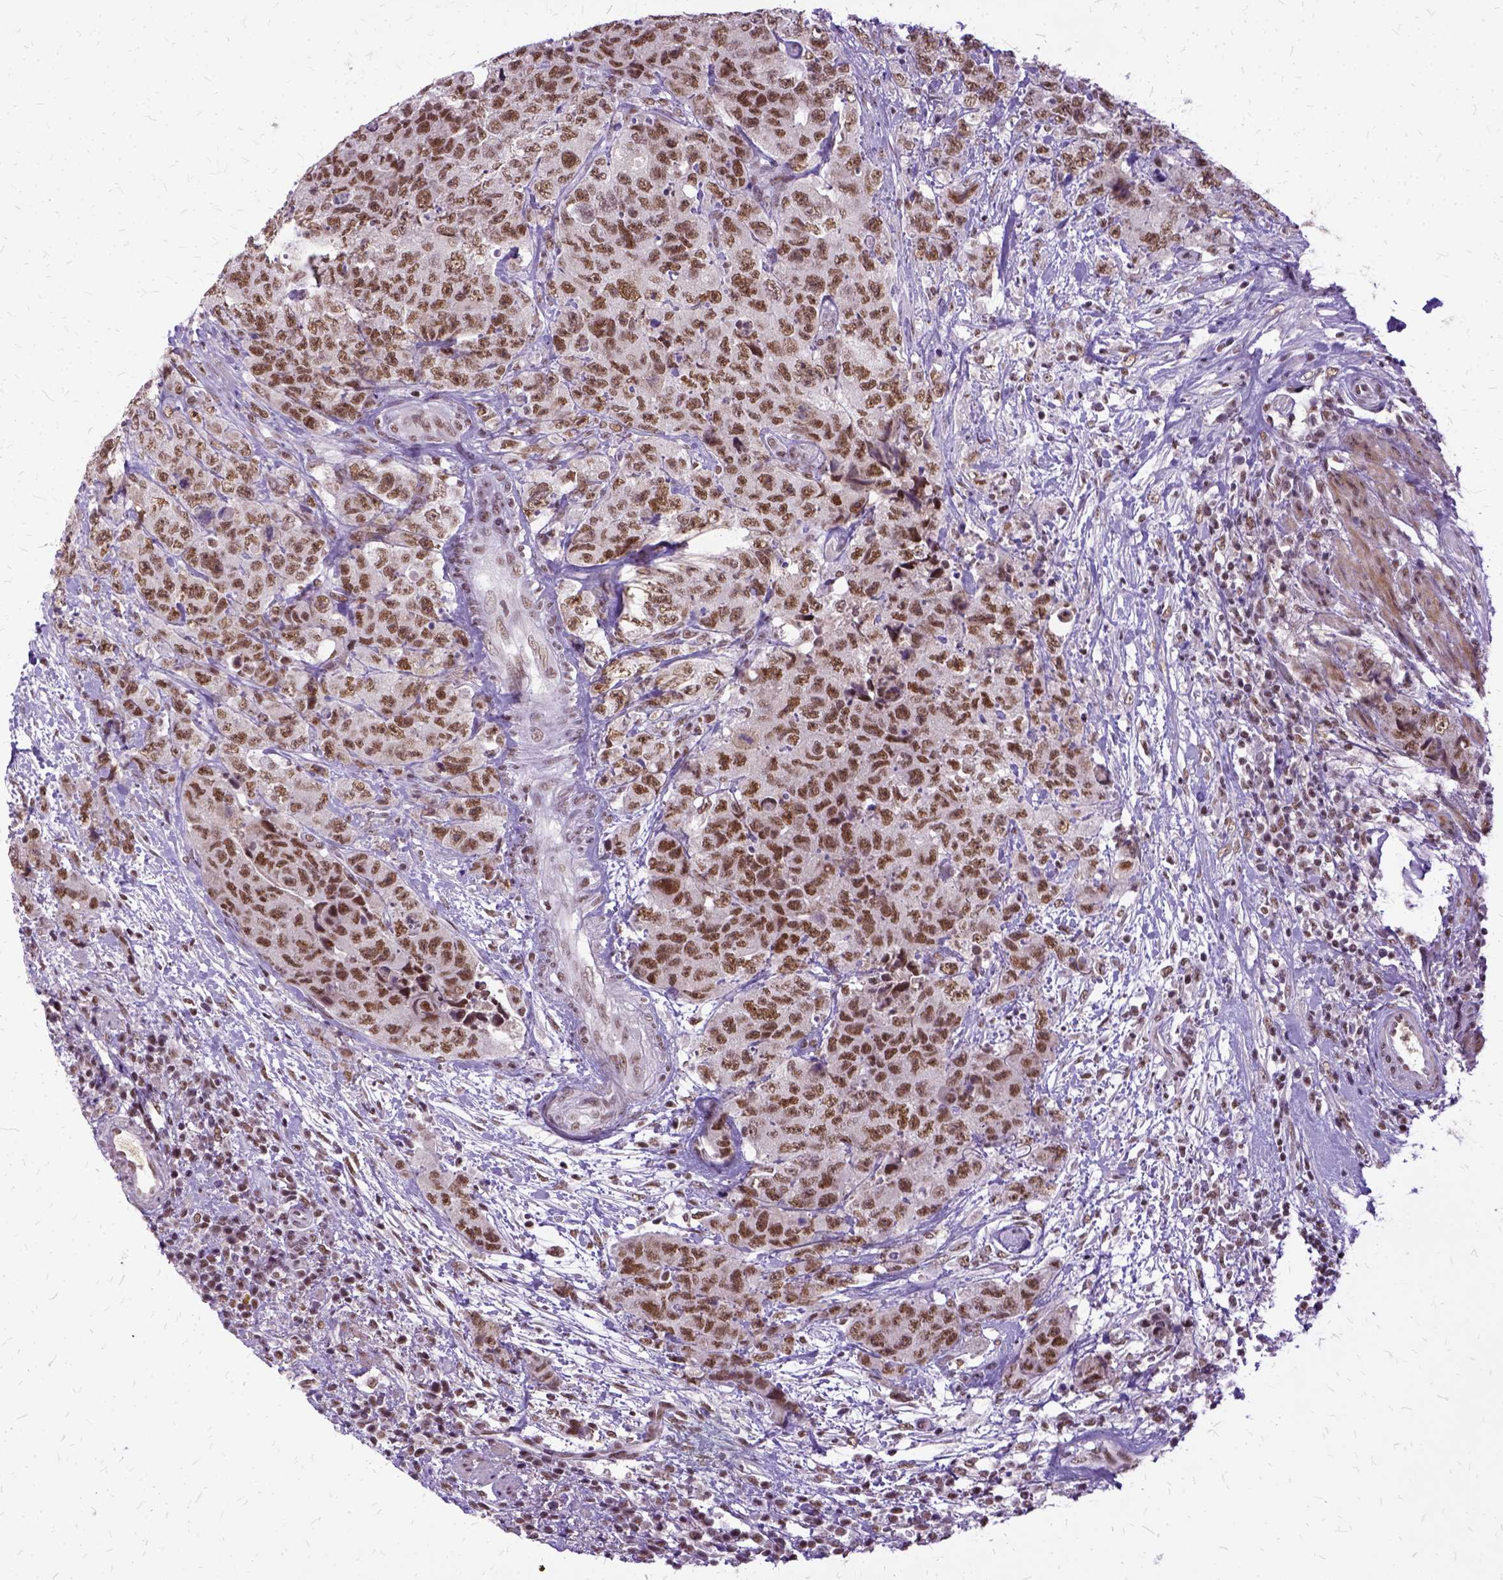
{"staining": {"intensity": "moderate", "quantity": ">75%", "location": "nuclear"}, "tissue": "urothelial cancer", "cell_type": "Tumor cells", "image_type": "cancer", "snomed": [{"axis": "morphology", "description": "Urothelial carcinoma, High grade"}, {"axis": "topography", "description": "Urinary bladder"}], "caption": "Immunohistochemistry (IHC) histopathology image of human urothelial cancer stained for a protein (brown), which reveals medium levels of moderate nuclear staining in about >75% of tumor cells.", "gene": "SETD1A", "patient": {"sex": "female", "age": 78}}